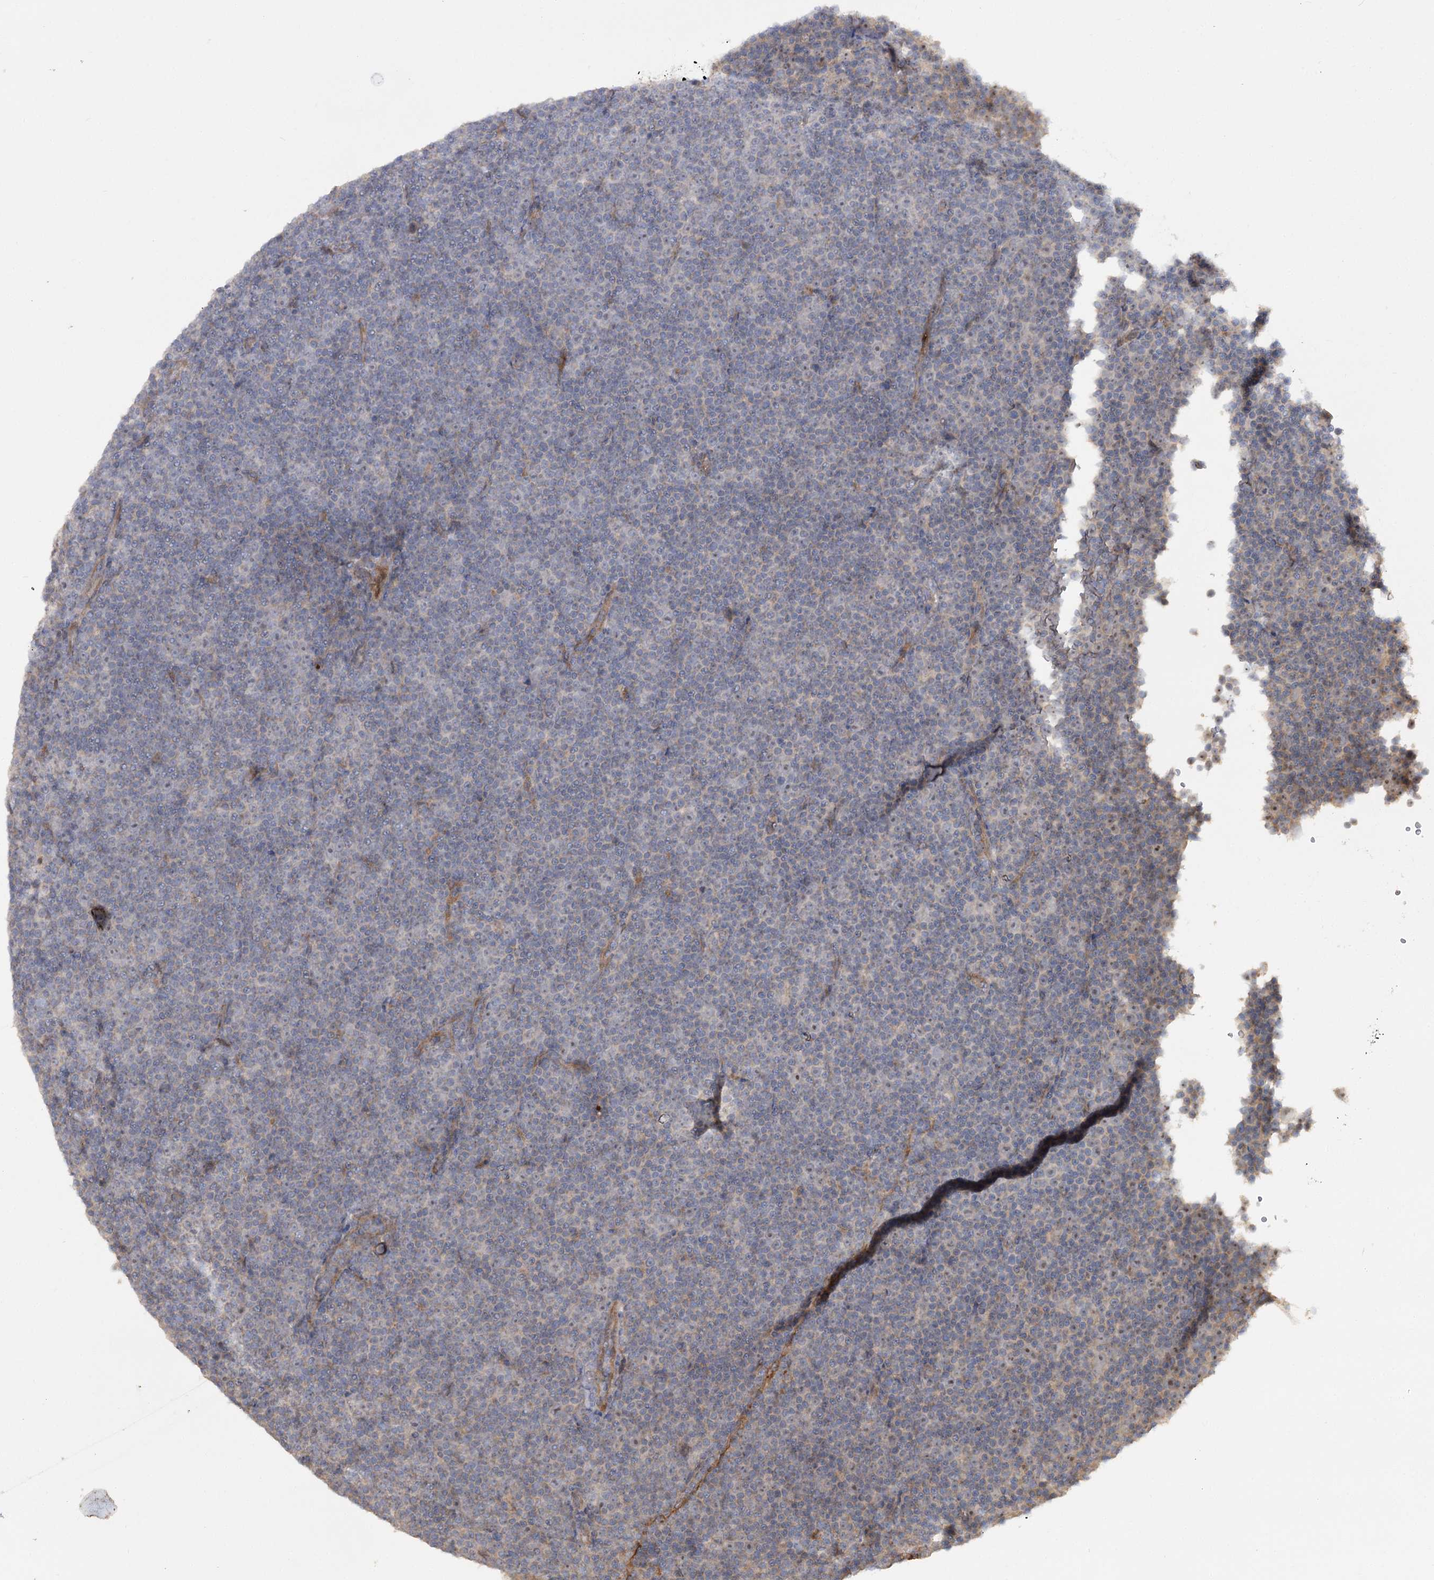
{"staining": {"intensity": "negative", "quantity": "none", "location": "none"}, "tissue": "lymphoma", "cell_type": "Tumor cells", "image_type": "cancer", "snomed": [{"axis": "morphology", "description": "Malignant lymphoma, non-Hodgkin's type, Low grade"}, {"axis": "topography", "description": "Lymph node"}], "caption": "This micrograph is of malignant lymphoma, non-Hodgkin's type (low-grade) stained with IHC to label a protein in brown with the nuclei are counter-stained blue. There is no expression in tumor cells.", "gene": "ANGPTL5", "patient": {"sex": "female", "age": 67}}